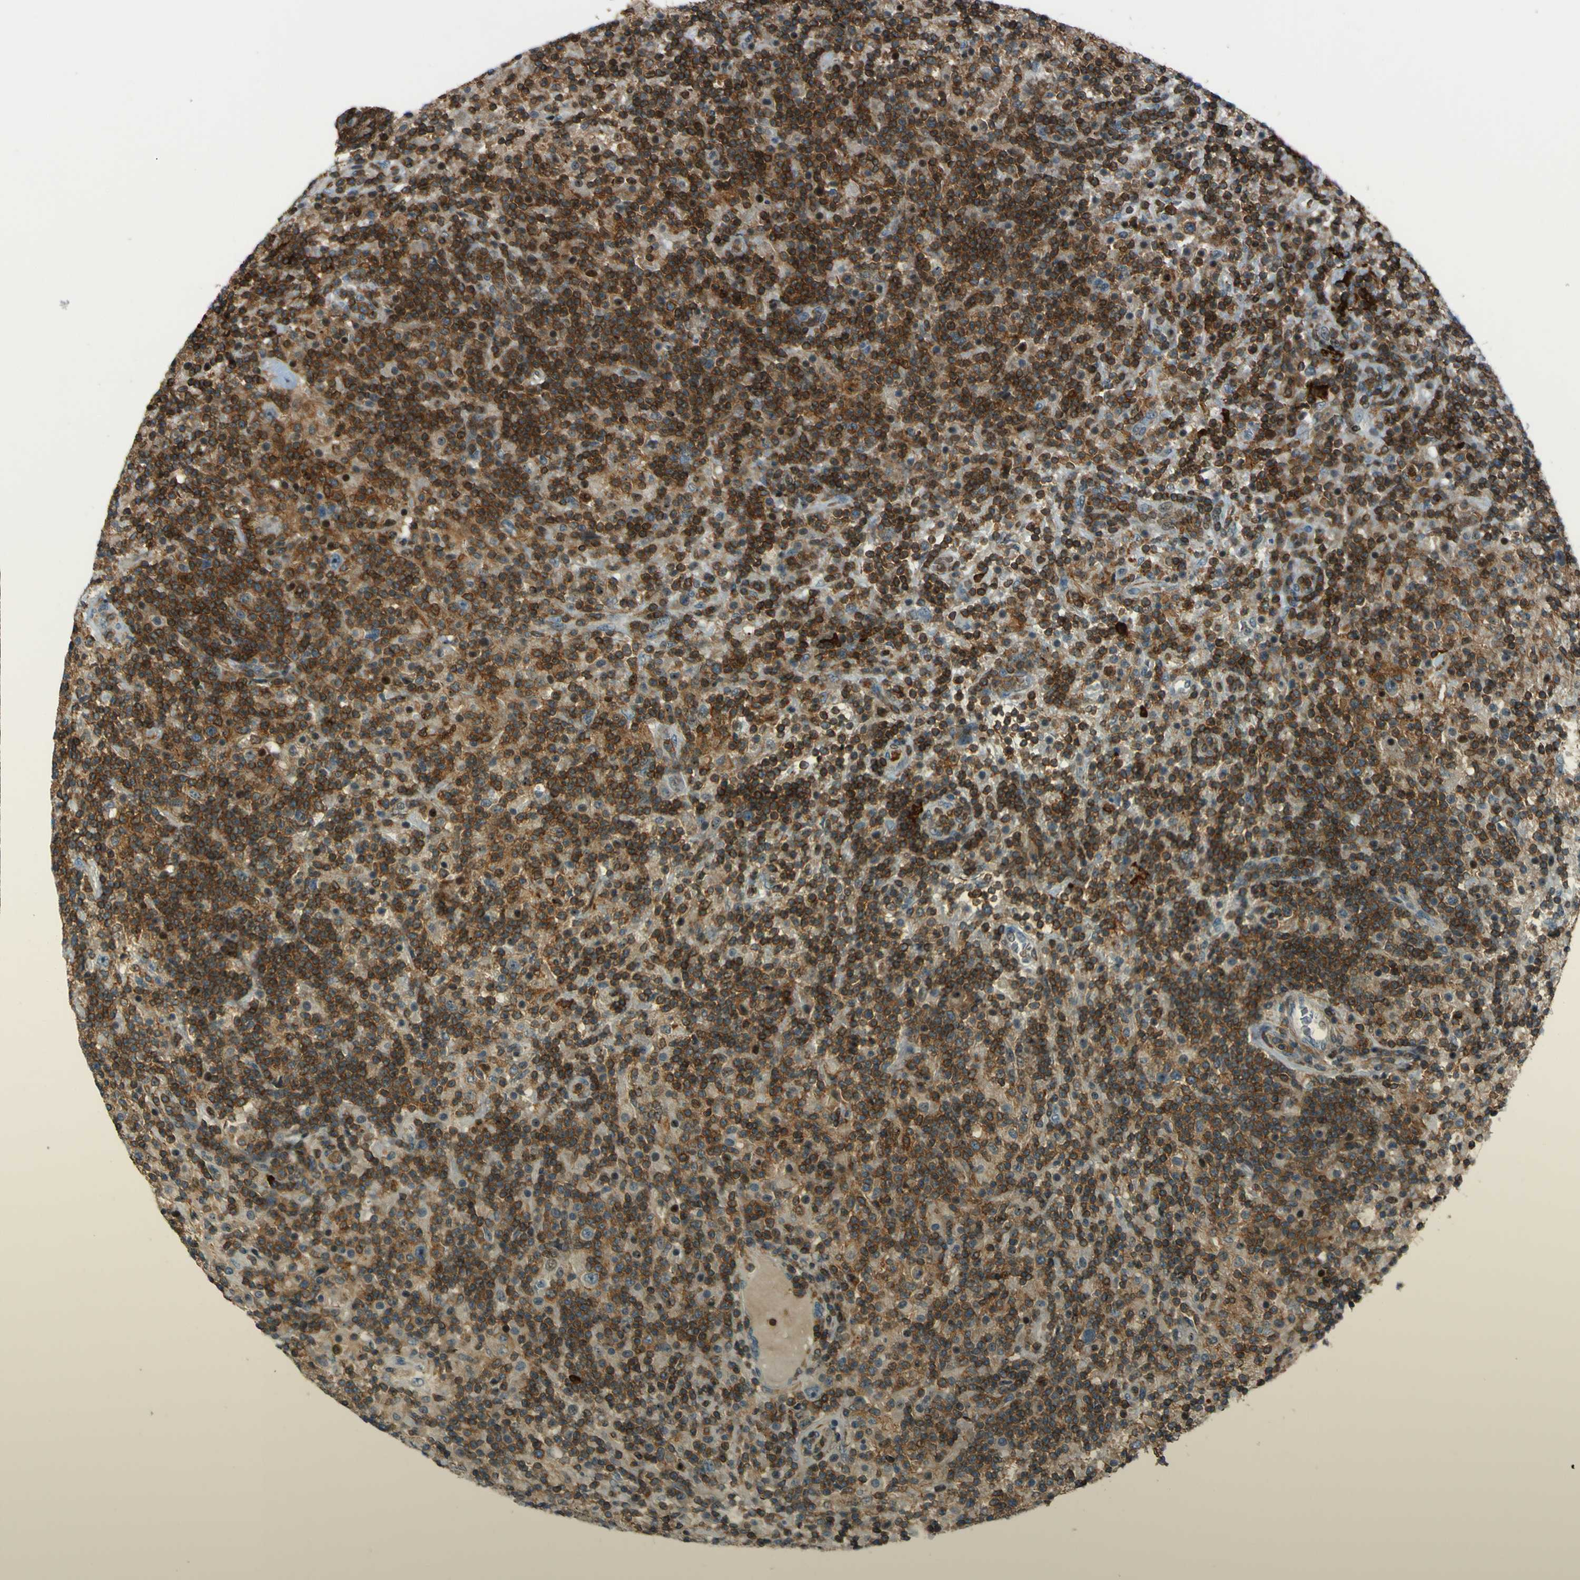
{"staining": {"intensity": "negative", "quantity": "none", "location": "none"}, "tissue": "lymphoma", "cell_type": "Tumor cells", "image_type": "cancer", "snomed": [{"axis": "morphology", "description": "Hodgkin's disease, NOS"}, {"axis": "topography", "description": "Lymph node"}], "caption": "High magnification brightfield microscopy of Hodgkin's disease stained with DAB (brown) and counterstained with hematoxylin (blue): tumor cells show no significant expression. The staining was performed using DAB (3,3'-diaminobenzidine) to visualize the protein expression in brown, while the nuclei were stained in blue with hematoxylin (Magnification: 20x).", "gene": "PCDHB5", "patient": {"sex": "male", "age": 70}}